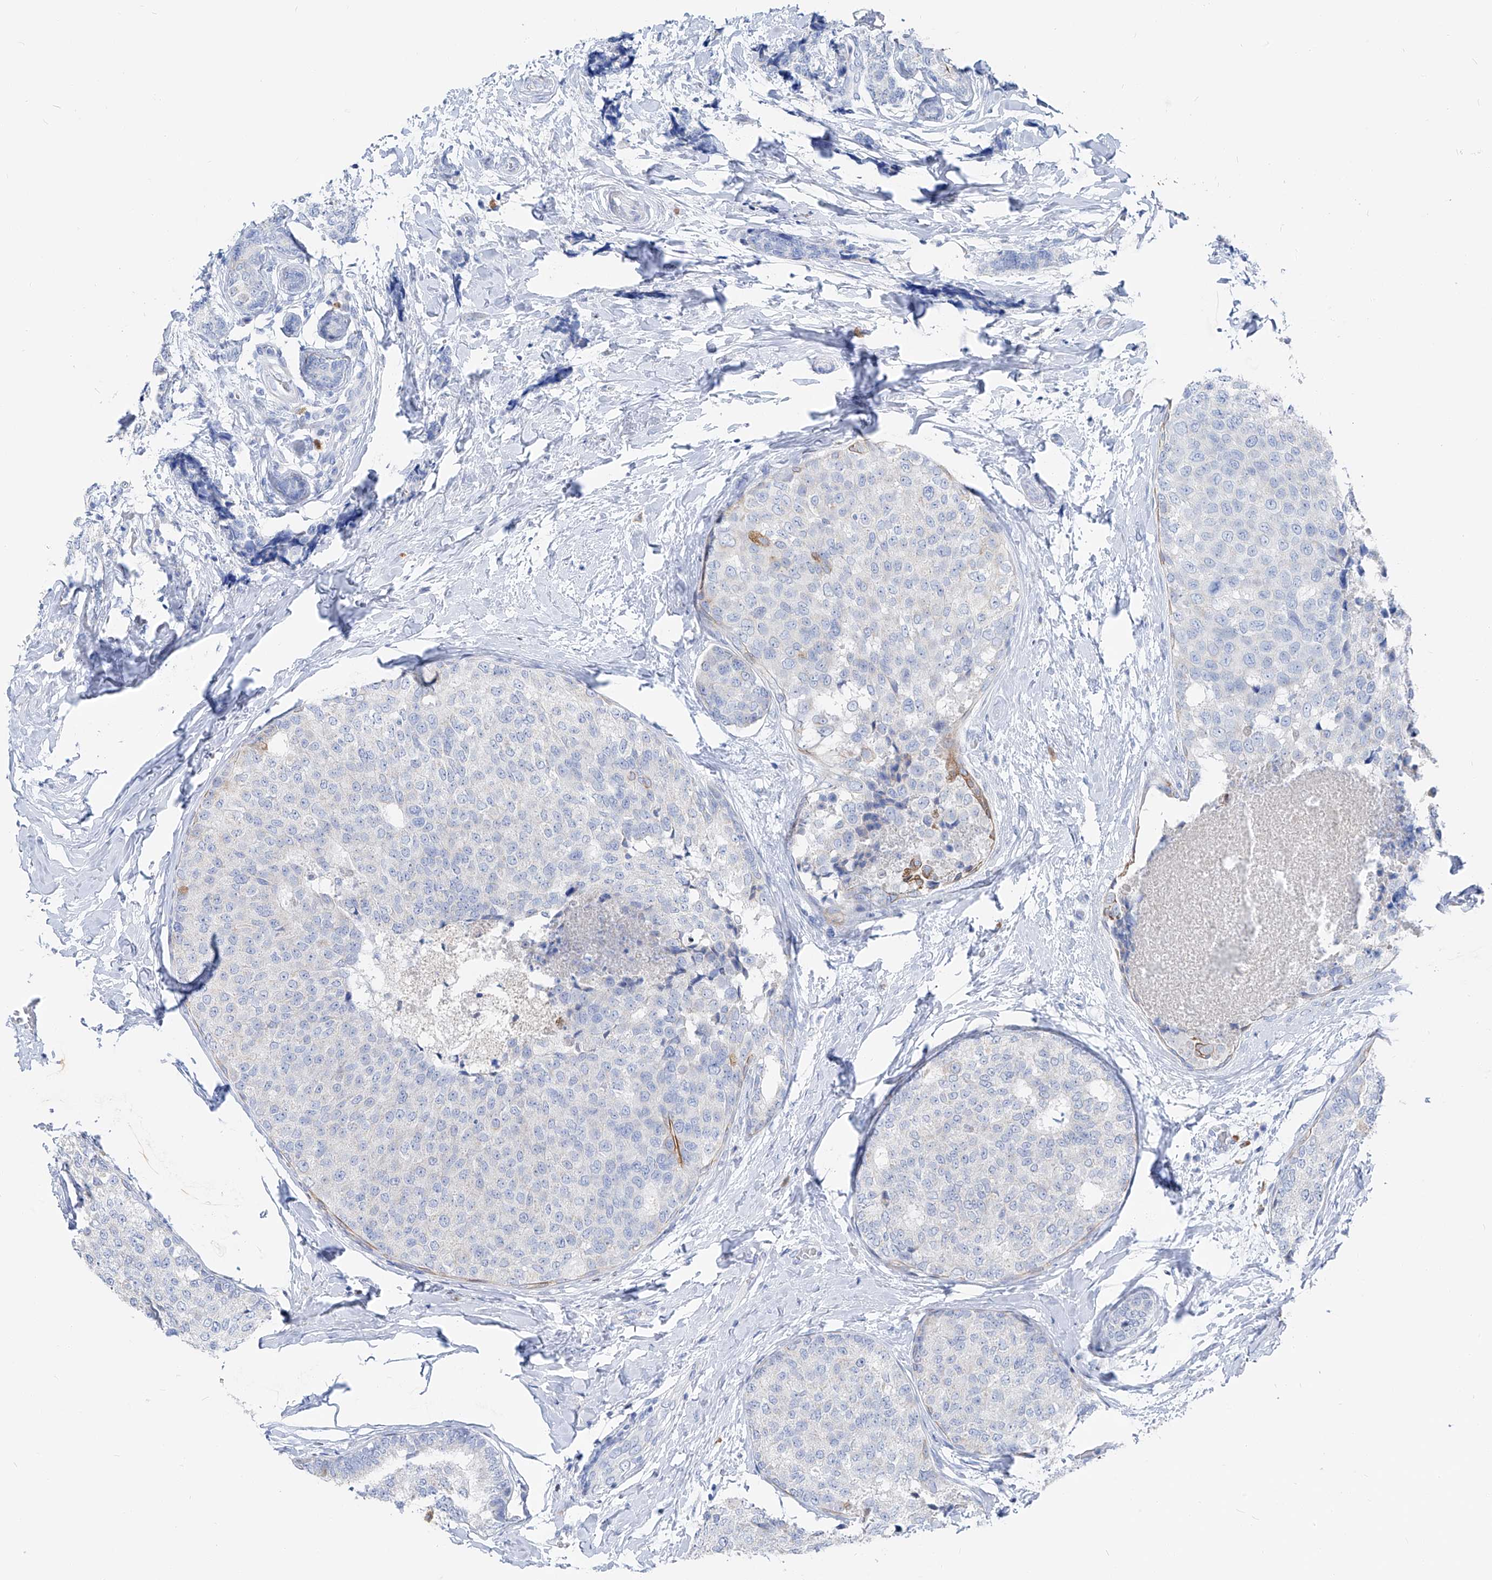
{"staining": {"intensity": "negative", "quantity": "none", "location": "none"}, "tissue": "breast cancer", "cell_type": "Tumor cells", "image_type": "cancer", "snomed": [{"axis": "morphology", "description": "Normal tissue, NOS"}, {"axis": "morphology", "description": "Duct carcinoma"}, {"axis": "topography", "description": "Breast"}], "caption": "Protein analysis of intraductal carcinoma (breast) reveals no significant staining in tumor cells. Nuclei are stained in blue.", "gene": "FRS3", "patient": {"sex": "female", "age": 43}}